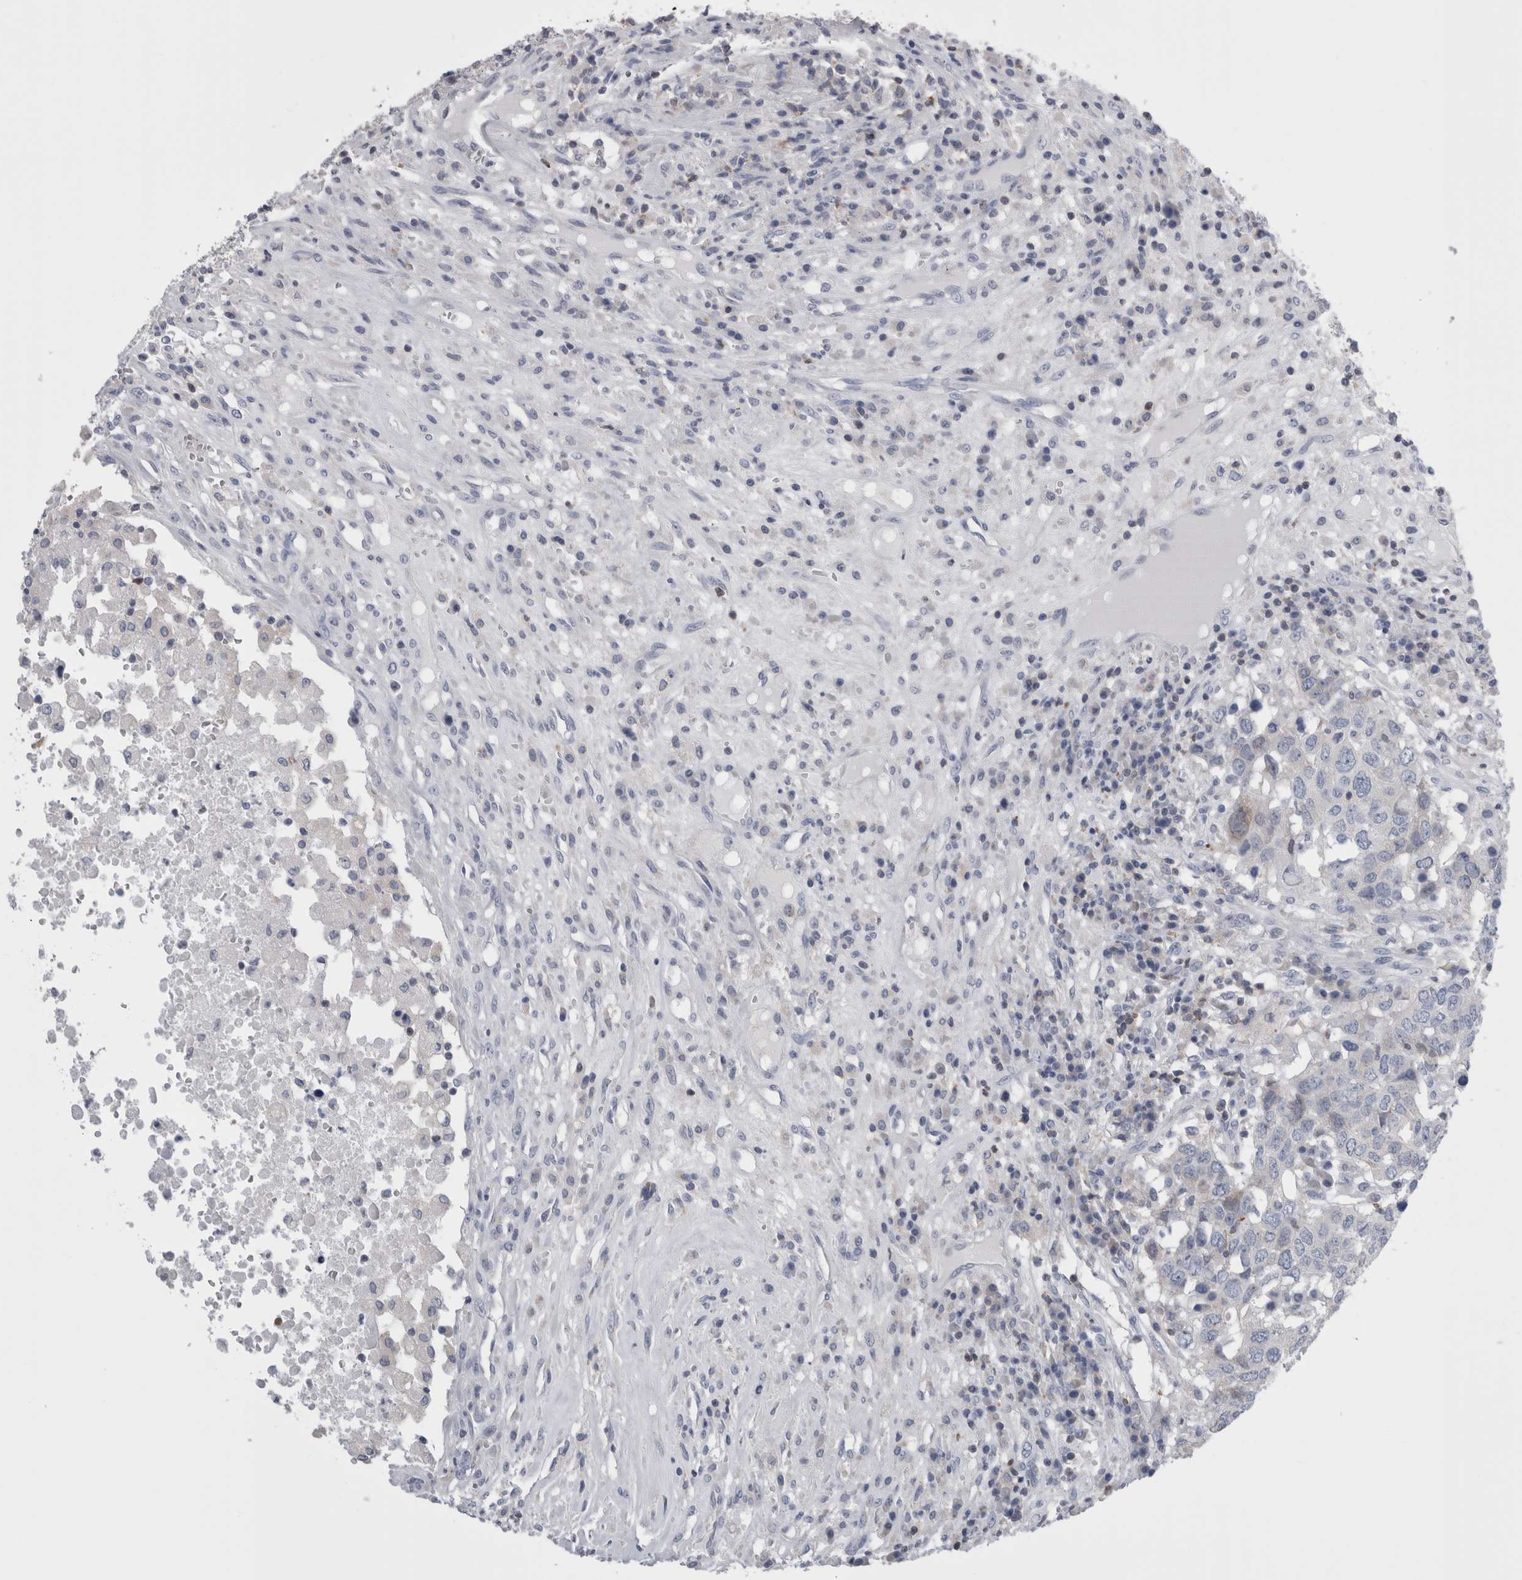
{"staining": {"intensity": "negative", "quantity": "none", "location": "none"}, "tissue": "head and neck cancer", "cell_type": "Tumor cells", "image_type": "cancer", "snomed": [{"axis": "morphology", "description": "Squamous cell carcinoma, NOS"}, {"axis": "topography", "description": "Head-Neck"}], "caption": "Immunohistochemical staining of human squamous cell carcinoma (head and neck) shows no significant positivity in tumor cells.", "gene": "DCTN6", "patient": {"sex": "male", "age": 66}}